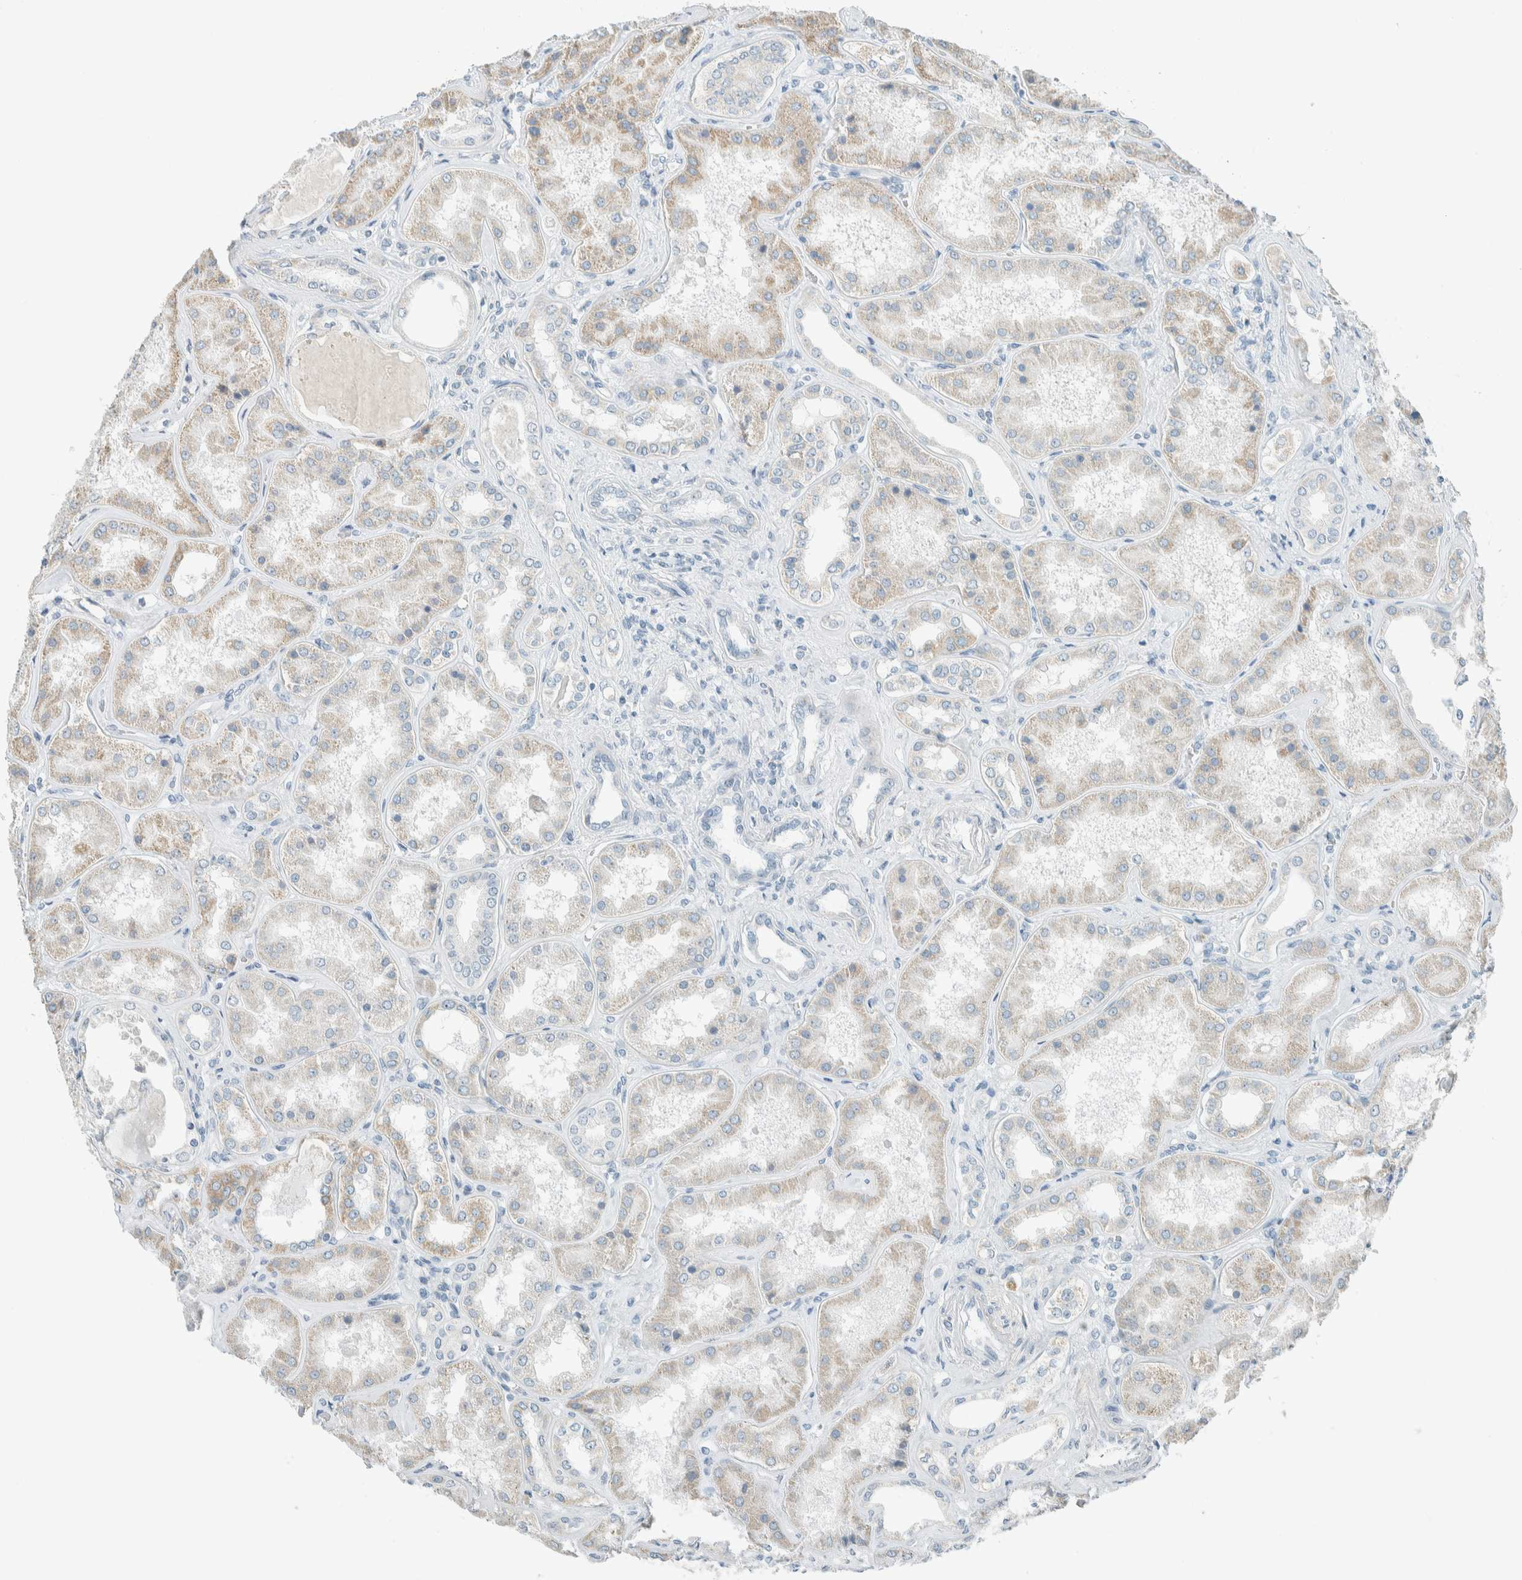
{"staining": {"intensity": "negative", "quantity": "none", "location": "none"}, "tissue": "kidney", "cell_type": "Cells in glomeruli", "image_type": "normal", "snomed": [{"axis": "morphology", "description": "Normal tissue, NOS"}, {"axis": "topography", "description": "Kidney"}], "caption": "DAB immunohistochemical staining of normal human kidney reveals no significant staining in cells in glomeruli.", "gene": "AARSD1", "patient": {"sex": "female", "age": 56}}